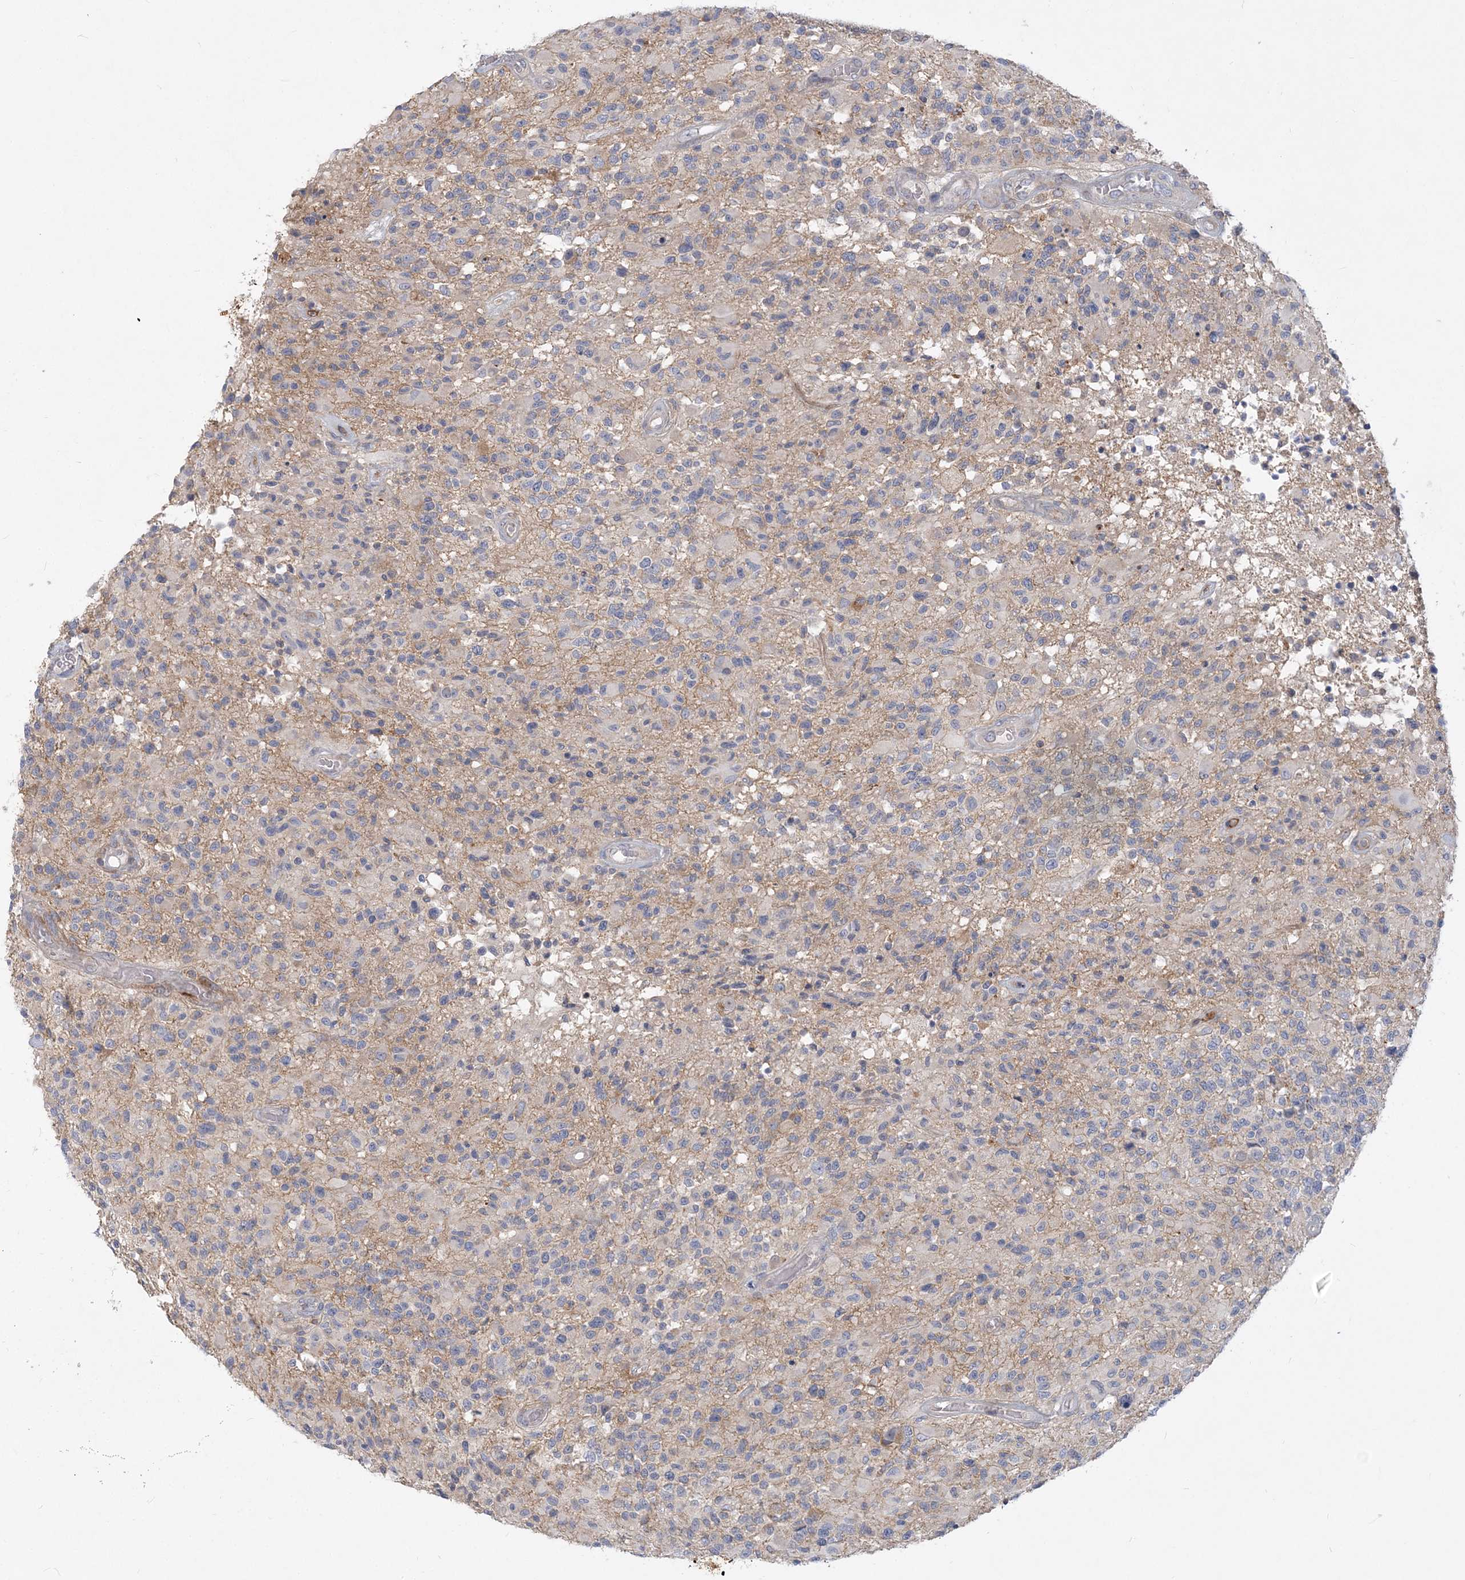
{"staining": {"intensity": "negative", "quantity": "none", "location": "none"}, "tissue": "glioma", "cell_type": "Tumor cells", "image_type": "cancer", "snomed": [{"axis": "morphology", "description": "Glioma, malignant, High grade"}, {"axis": "morphology", "description": "Glioblastoma, NOS"}, {"axis": "topography", "description": "Brain"}], "caption": "Protein analysis of glioma demonstrates no significant expression in tumor cells.", "gene": "GMPPA", "patient": {"sex": "male", "age": 60}}